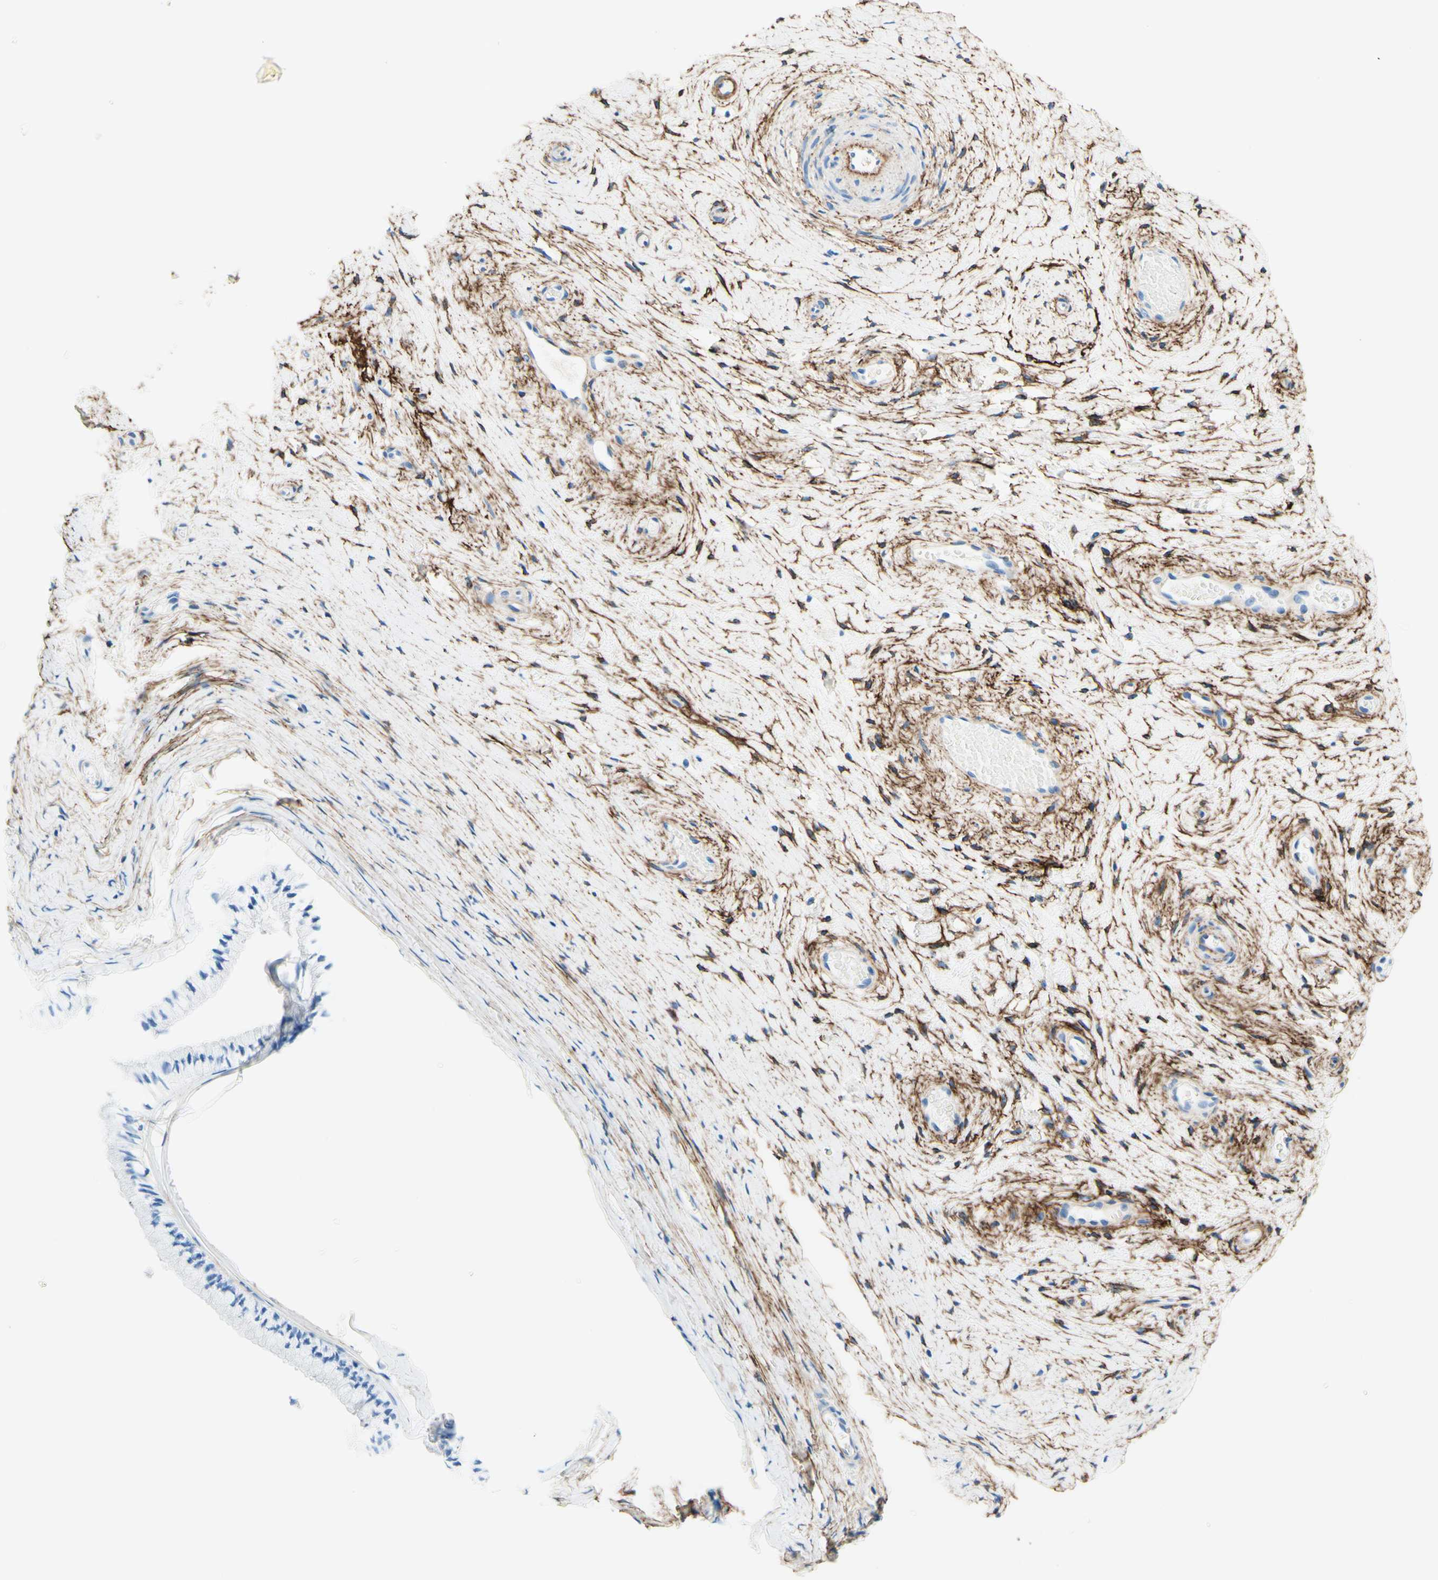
{"staining": {"intensity": "negative", "quantity": "none", "location": "none"}, "tissue": "cervix", "cell_type": "Glandular cells", "image_type": "normal", "snomed": [{"axis": "morphology", "description": "Normal tissue, NOS"}, {"axis": "topography", "description": "Cervix"}], "caption": "Immunohistochemistry (IHC) micrograph of unremarkable cervix stained for a protein (brown), which shows no staining in glandular cells.", "gene": "MFAP5", "patient": {"sex": "female", "age": 39}}